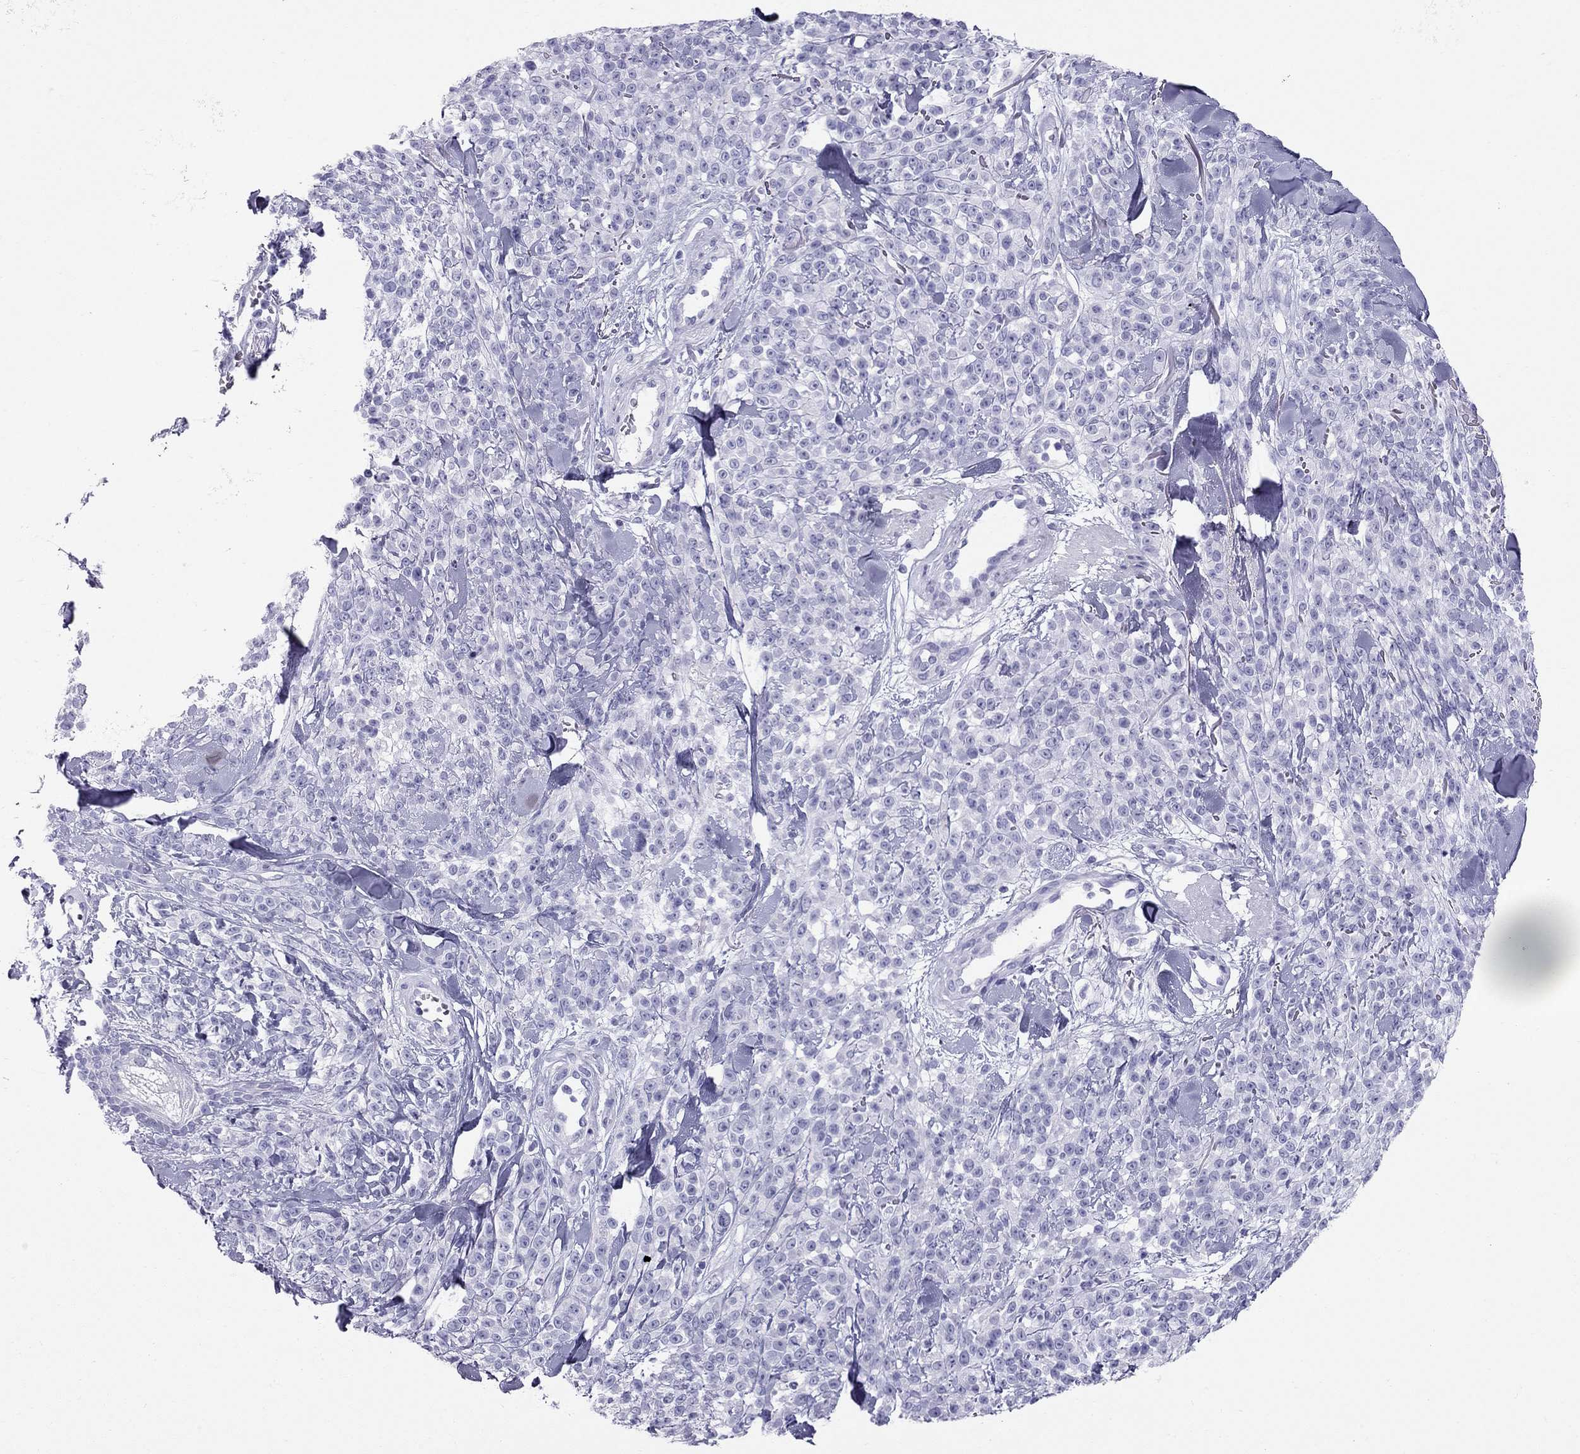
{"staining": {"intensity": "negative", "quantity": "none", "location": "none"}, "tissue": "melanoma", "cell_type": "Tumor cells", "image_type": "cancer", "snomed": [{"axis": "morphology", "description": "Malignant melanoma, NOS"}, {"axis": "topography", "description": "Skin"}, {"axis": "topography", "description": "Skin of trunk"}], "caption": "High magnification brightfield microscopy of malignant melanoma stained with DAB (3,3'-diaminobenzidine) (brown) and counterstained with hematoxylin (blue): tumor cells show no significant staining. (DAB (3,3'-diaminobenzidine) immunohistochemistry, high magnification).", "gene": "TRPM3", "patient": {"sex": "male", "age": 74}}